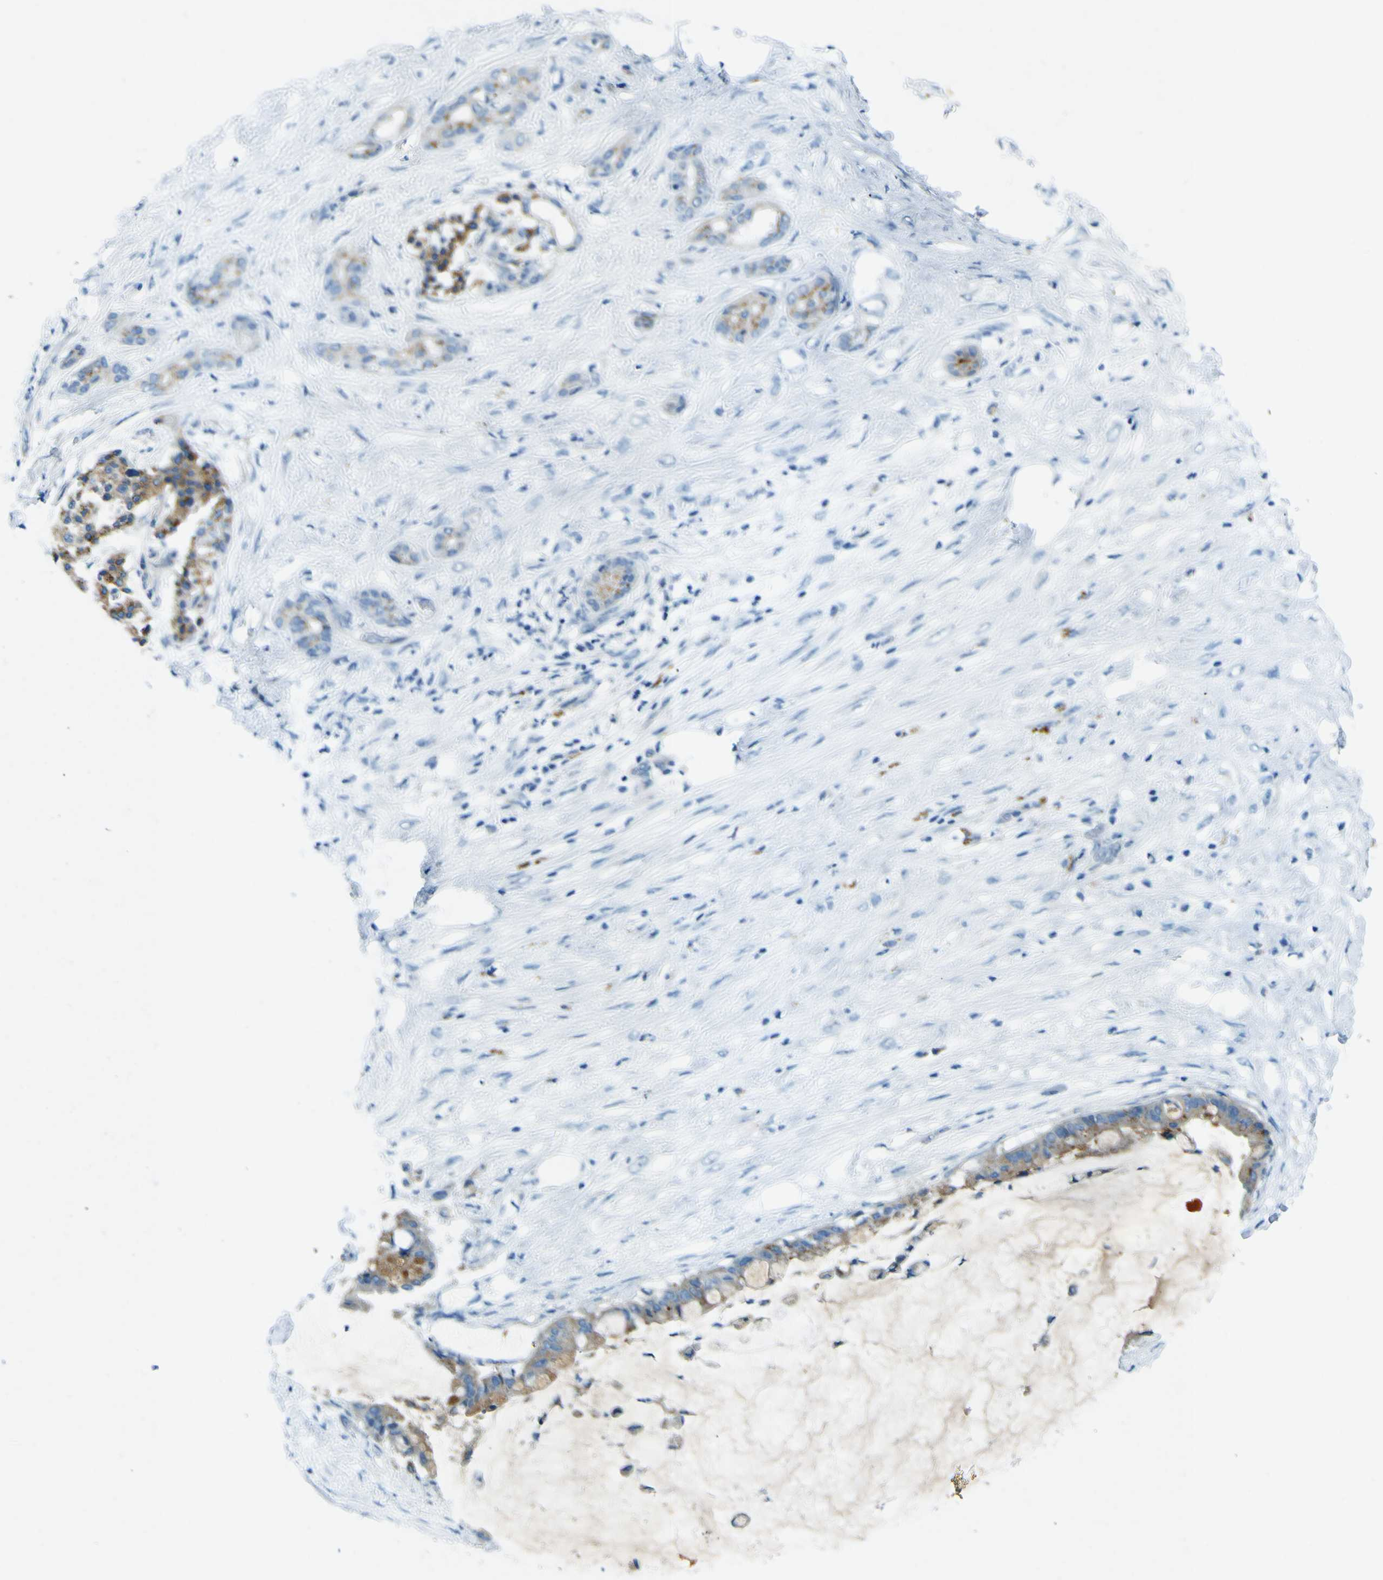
{"staining": {"intensity": "weak", "quantity": ">75%", "location": "cytoplasmic/membranous"}, "tissue": "pancreatic cancer", "cell_type": "Tumor cells", "image_type": "cancer", "snomed": [{"axis": "morphology", "description": "Adenocarcinoma, NOS"}, {"axis": "topography", "description": "Pancreas"}], "caption": "Protein analysis of adenocarcinoma (pancreatic) tissue exhibits weak cytoplasmic/membranous staining in approximately >75% of tumor cells.", "gene": "PDE9A", "patient": {"sex": "male", "age": 41}}